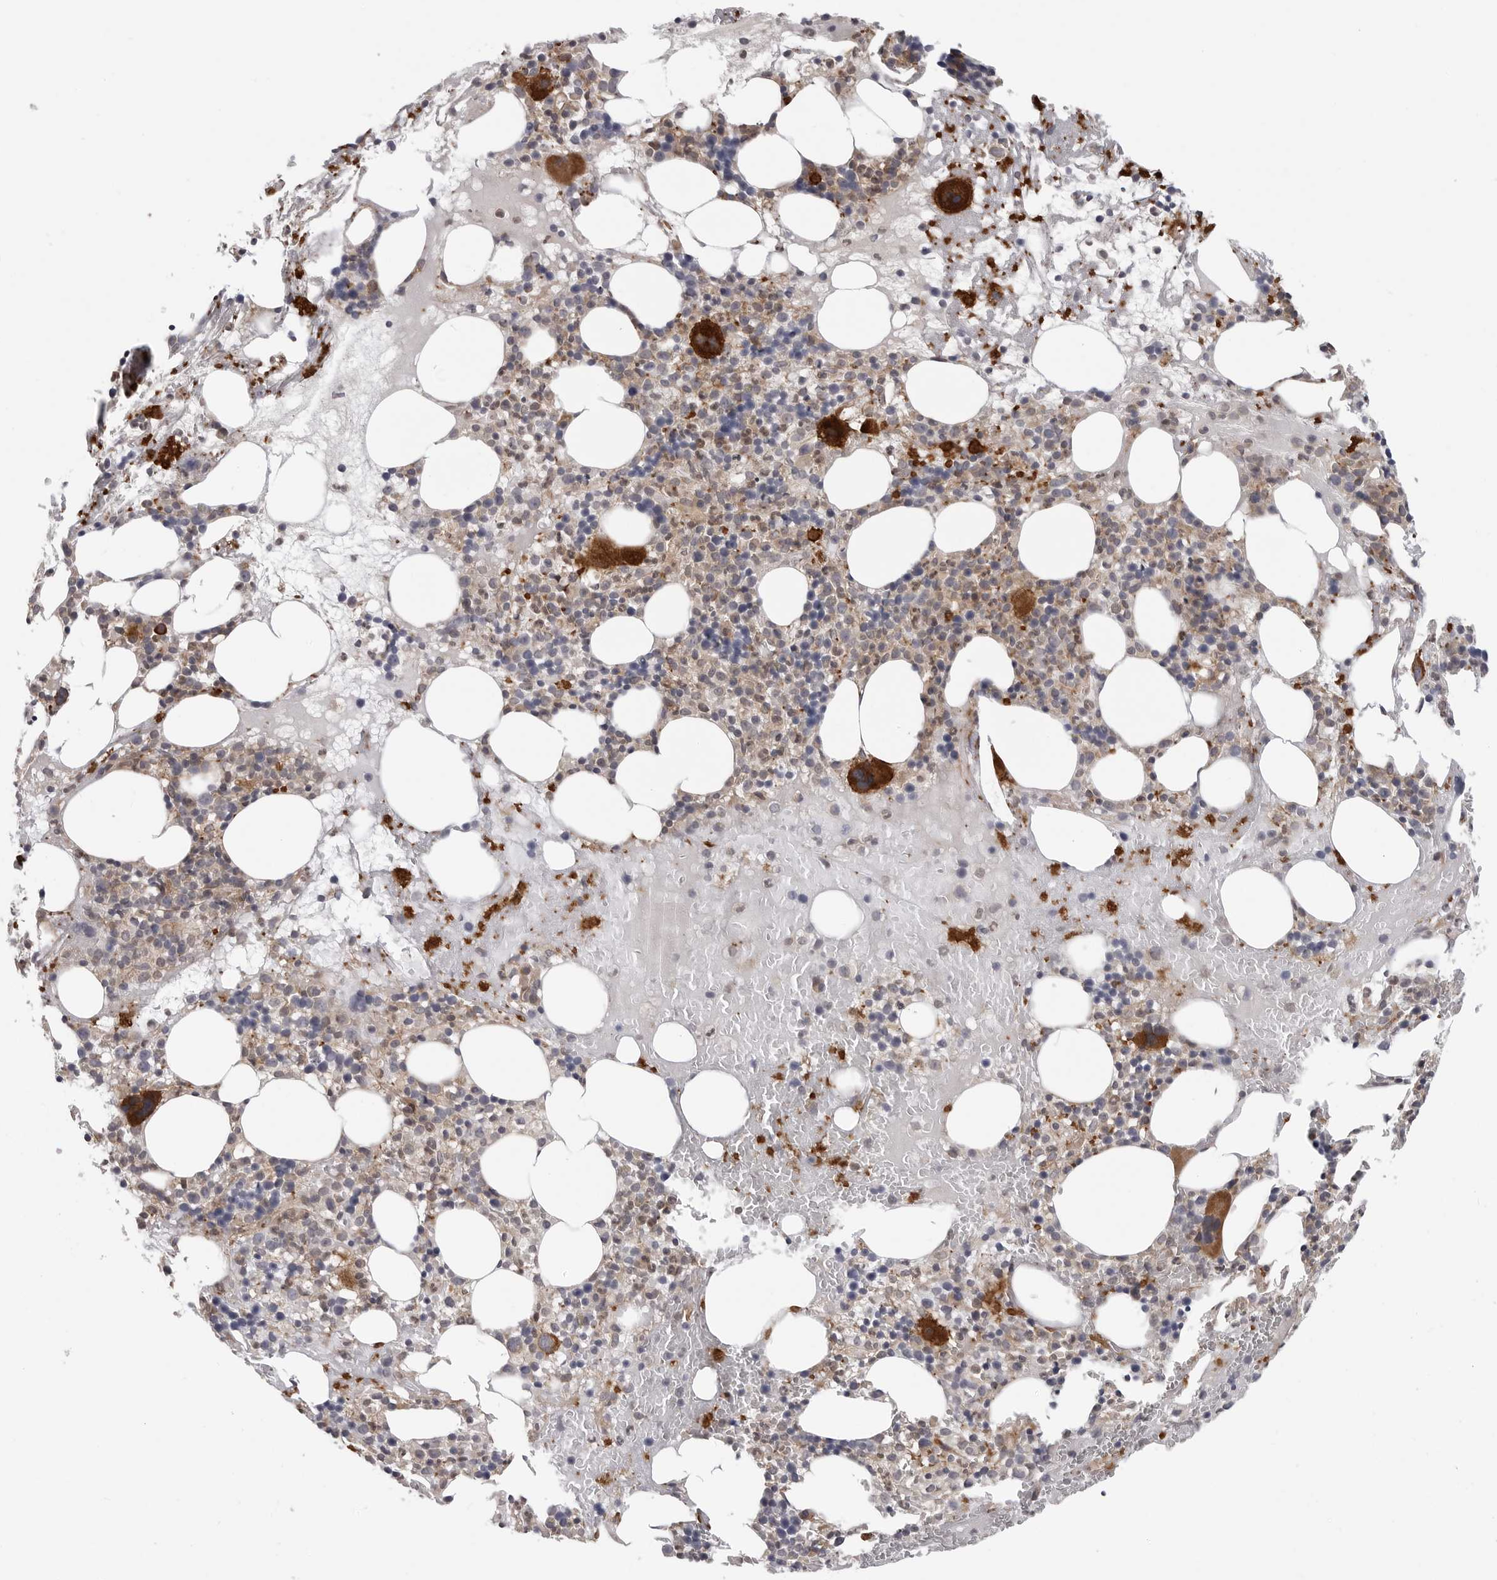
{"staining": {"intensity": "strong", "quantity": "<25%", "location": "cytoplasmic/membranous"}, "tissue": "bone marrow", "cell_type": "Hematopoietic cells", "image_type": "normal", "snomed": [{"axis": "morphology", "description": "Normal tissue, NOS"}, {"axis": "morphology", "description": "Inflammation, NOS"}, {"axis": "topography", "description": "Bone marrow"}], "caption": "Bone marrow stained for a protein (brown) demonstrates strong cytoplasmic/membranous positive positivity in about <25% of hematopoietic cells.", "gene": "SCP2", "patient": {"sex": "female", "age": 77}}